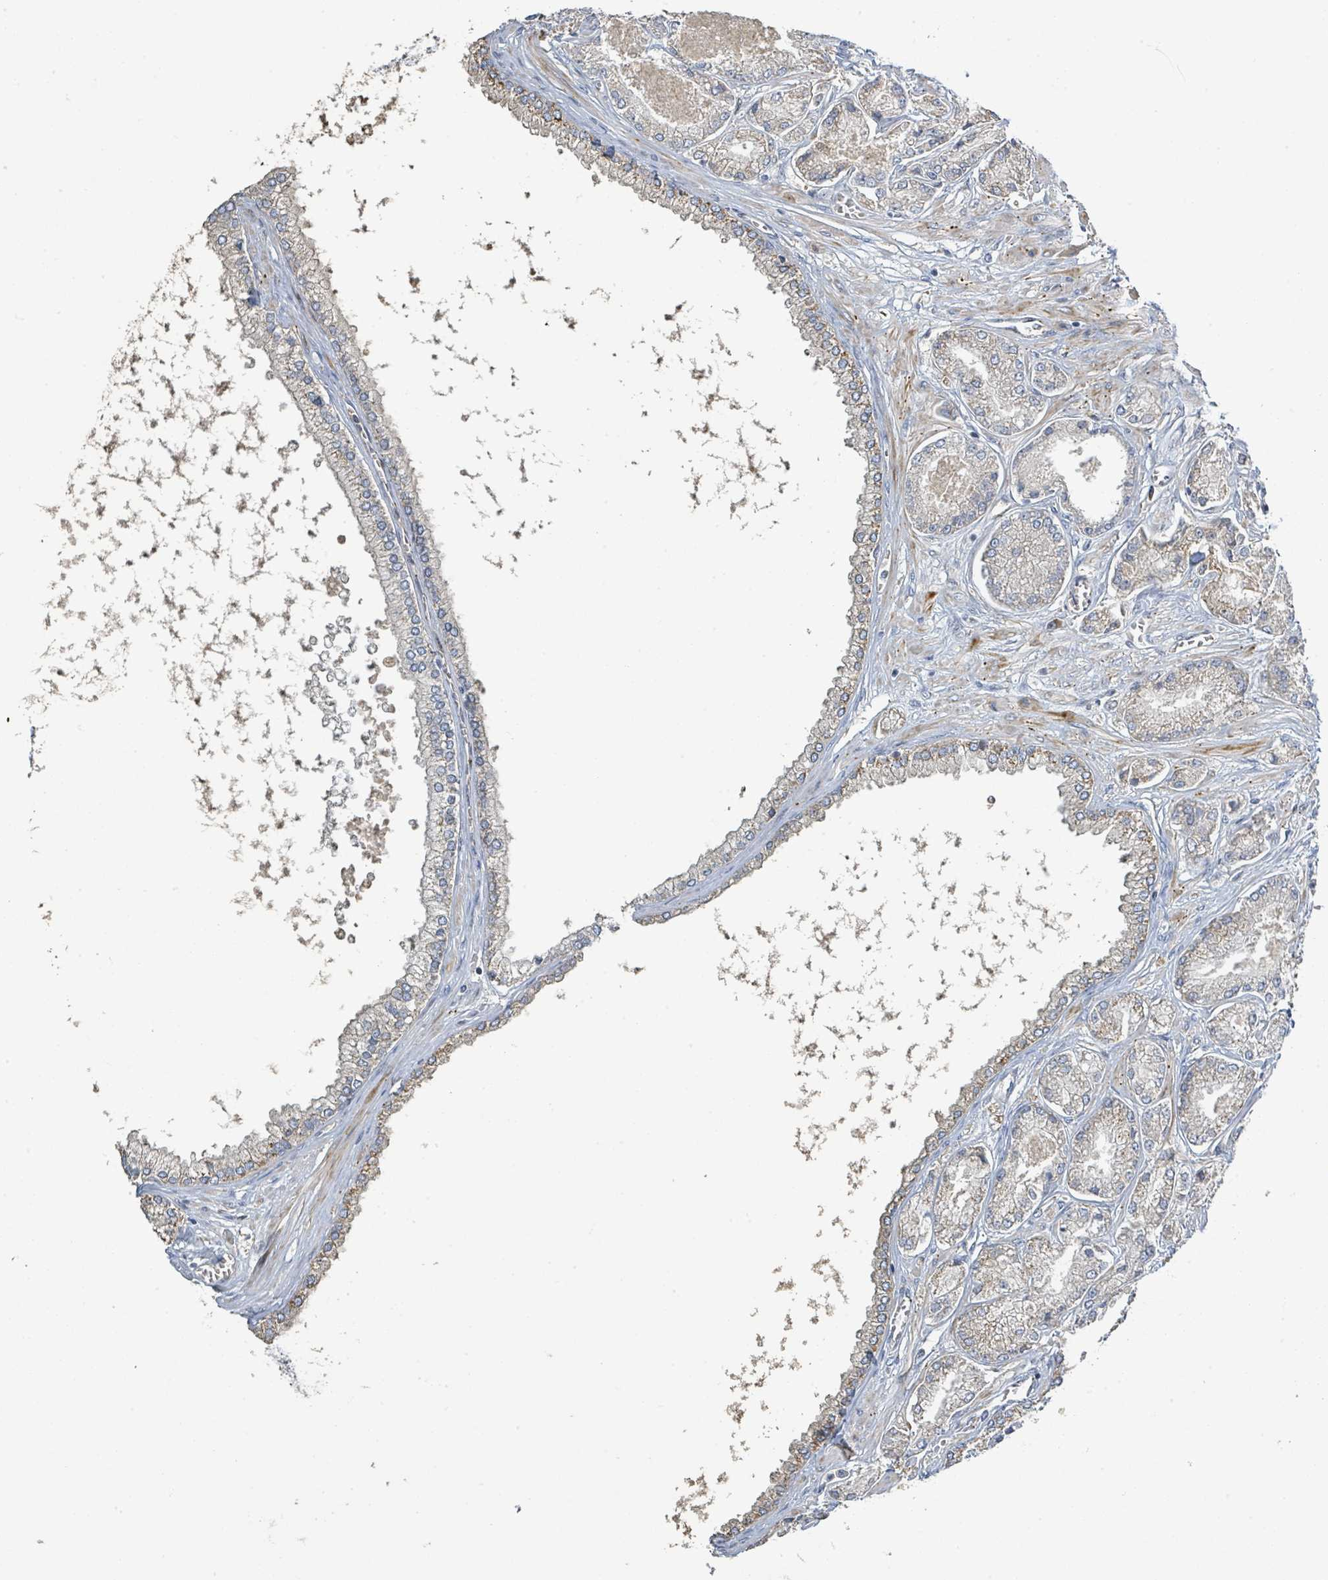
{"staining": {"intensity": "negative", "quantity": "none", "location": "none"}, "tissue": "prostate cancer", "cell_type": "Tumor cells", "image_type": "cancer", "snomed": [{"axis": "morphology", "description": "Adenocarcinoma, NOS"}, {"axis": "topography", "description": "Prostate and seminal vesicle, NOS"}], "caption": "This photomicrograph is of prostate cancer (adenocarcinoma) stained with immunohistochemistry to label a protein in brown with the nuclei are counter-stained blue. There is no positivity in tumor cells.", "gene": "CFAP210", "patient": {"sex": "male", "age": 76}}